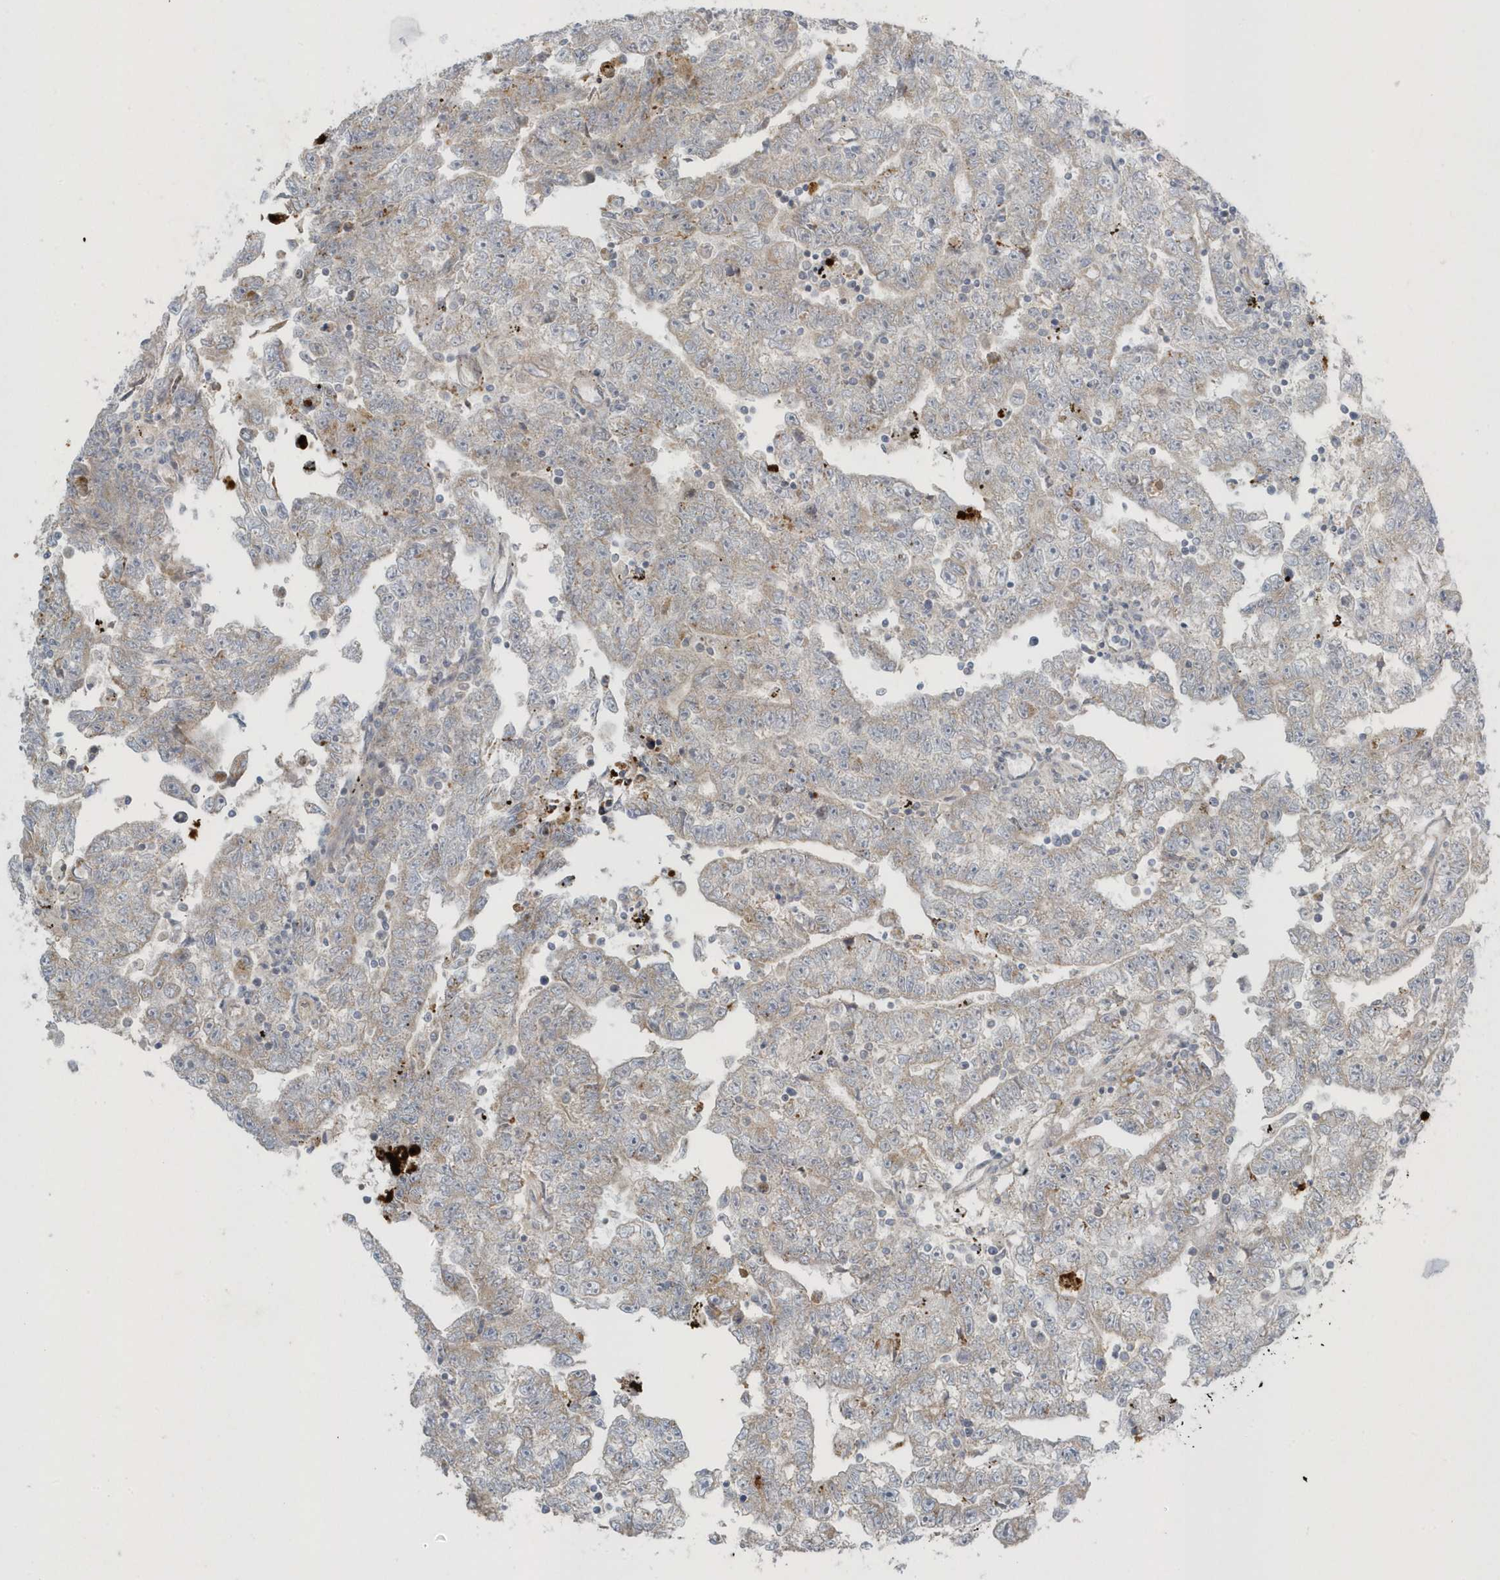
{"staining": {"intensity": "weak", "quantity": "25%-75%", "location": "cytoplasmic/membranous"}, "tissue": "testis cancer", "cell_type": "Tumor cells", "image_type": "cancer", "snomed": [{"axis": "morphology", "description": "Carcinoma, Embryonal, NOS"}, {"axis": "topography", "description": "Testis"}], "caption": "Testis cancer (embryonal carcinoma) tissue demonstrates weak cytoplasmic/membranous expression in approximately 25%-75% of tumor cells, visualized by immunohistochemistry.", "gene": "SLC38A2", "patient": {"sex": "male", "age": 25}}